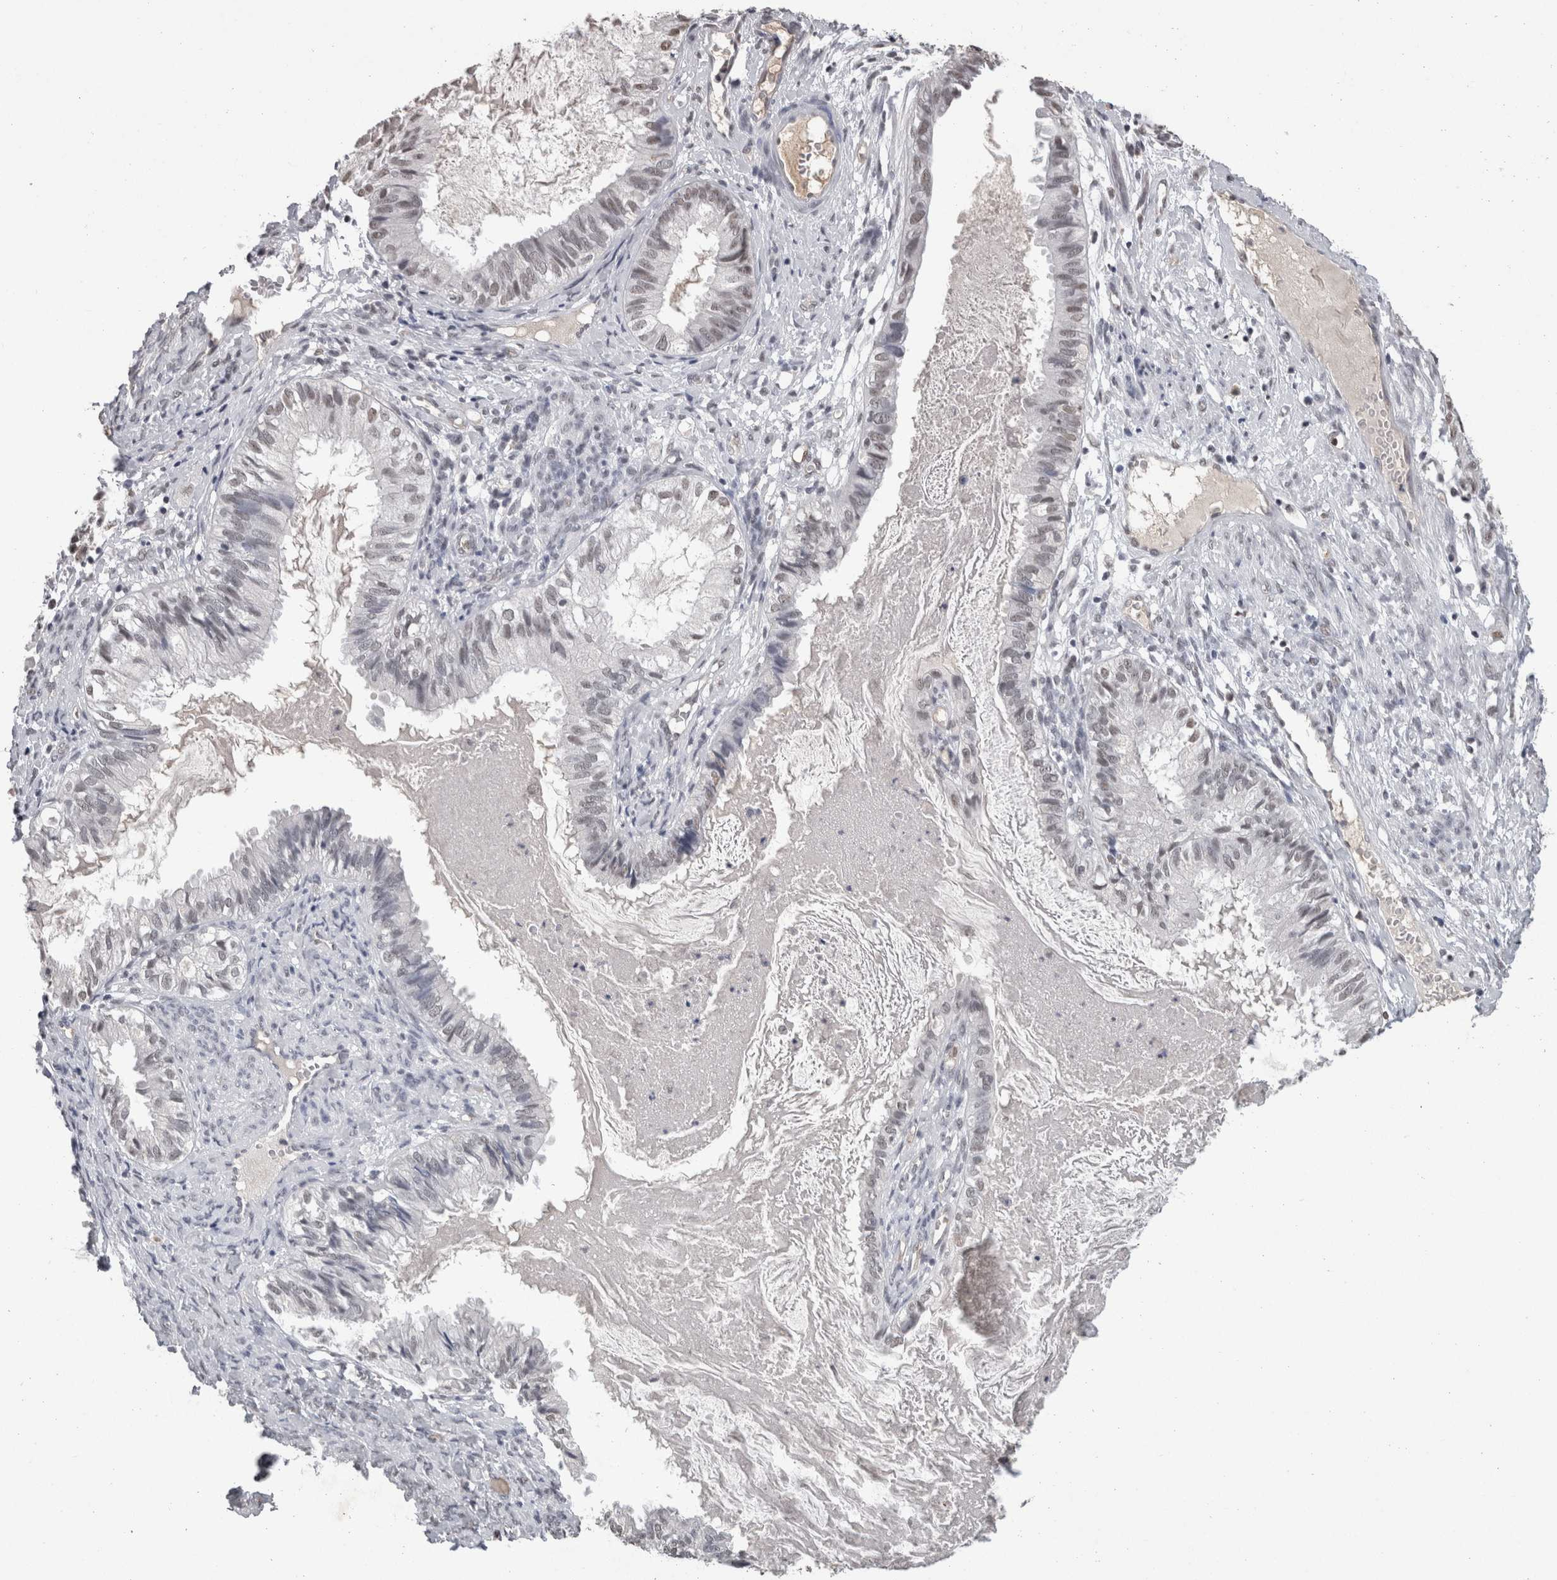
{"staining": {"intensity": "weak", "quantity": "25%-75%", "location": "nuclear"}, "tissue": "cervical cancer", "cell_type": "Tumor cells", "image_type": "cancer", "snomed": [{"axis": "morphology", "description": "Normal tissue, NOS"}, {"axis": "morphology", "description": "Adenocarcinoma, NOS"}, {"axis": "topography", "description": "Cervix"}, {"axis": "topography", "description": "Endometrium"}], "caption": "Brown immunohistochemical staining in human adenocarcinoma (cervical) reveals weak nuclear staining in about 25%-75% of tumor cells.", "gene": "DDX17", "patient": {"sex": "female", "age": 86}}